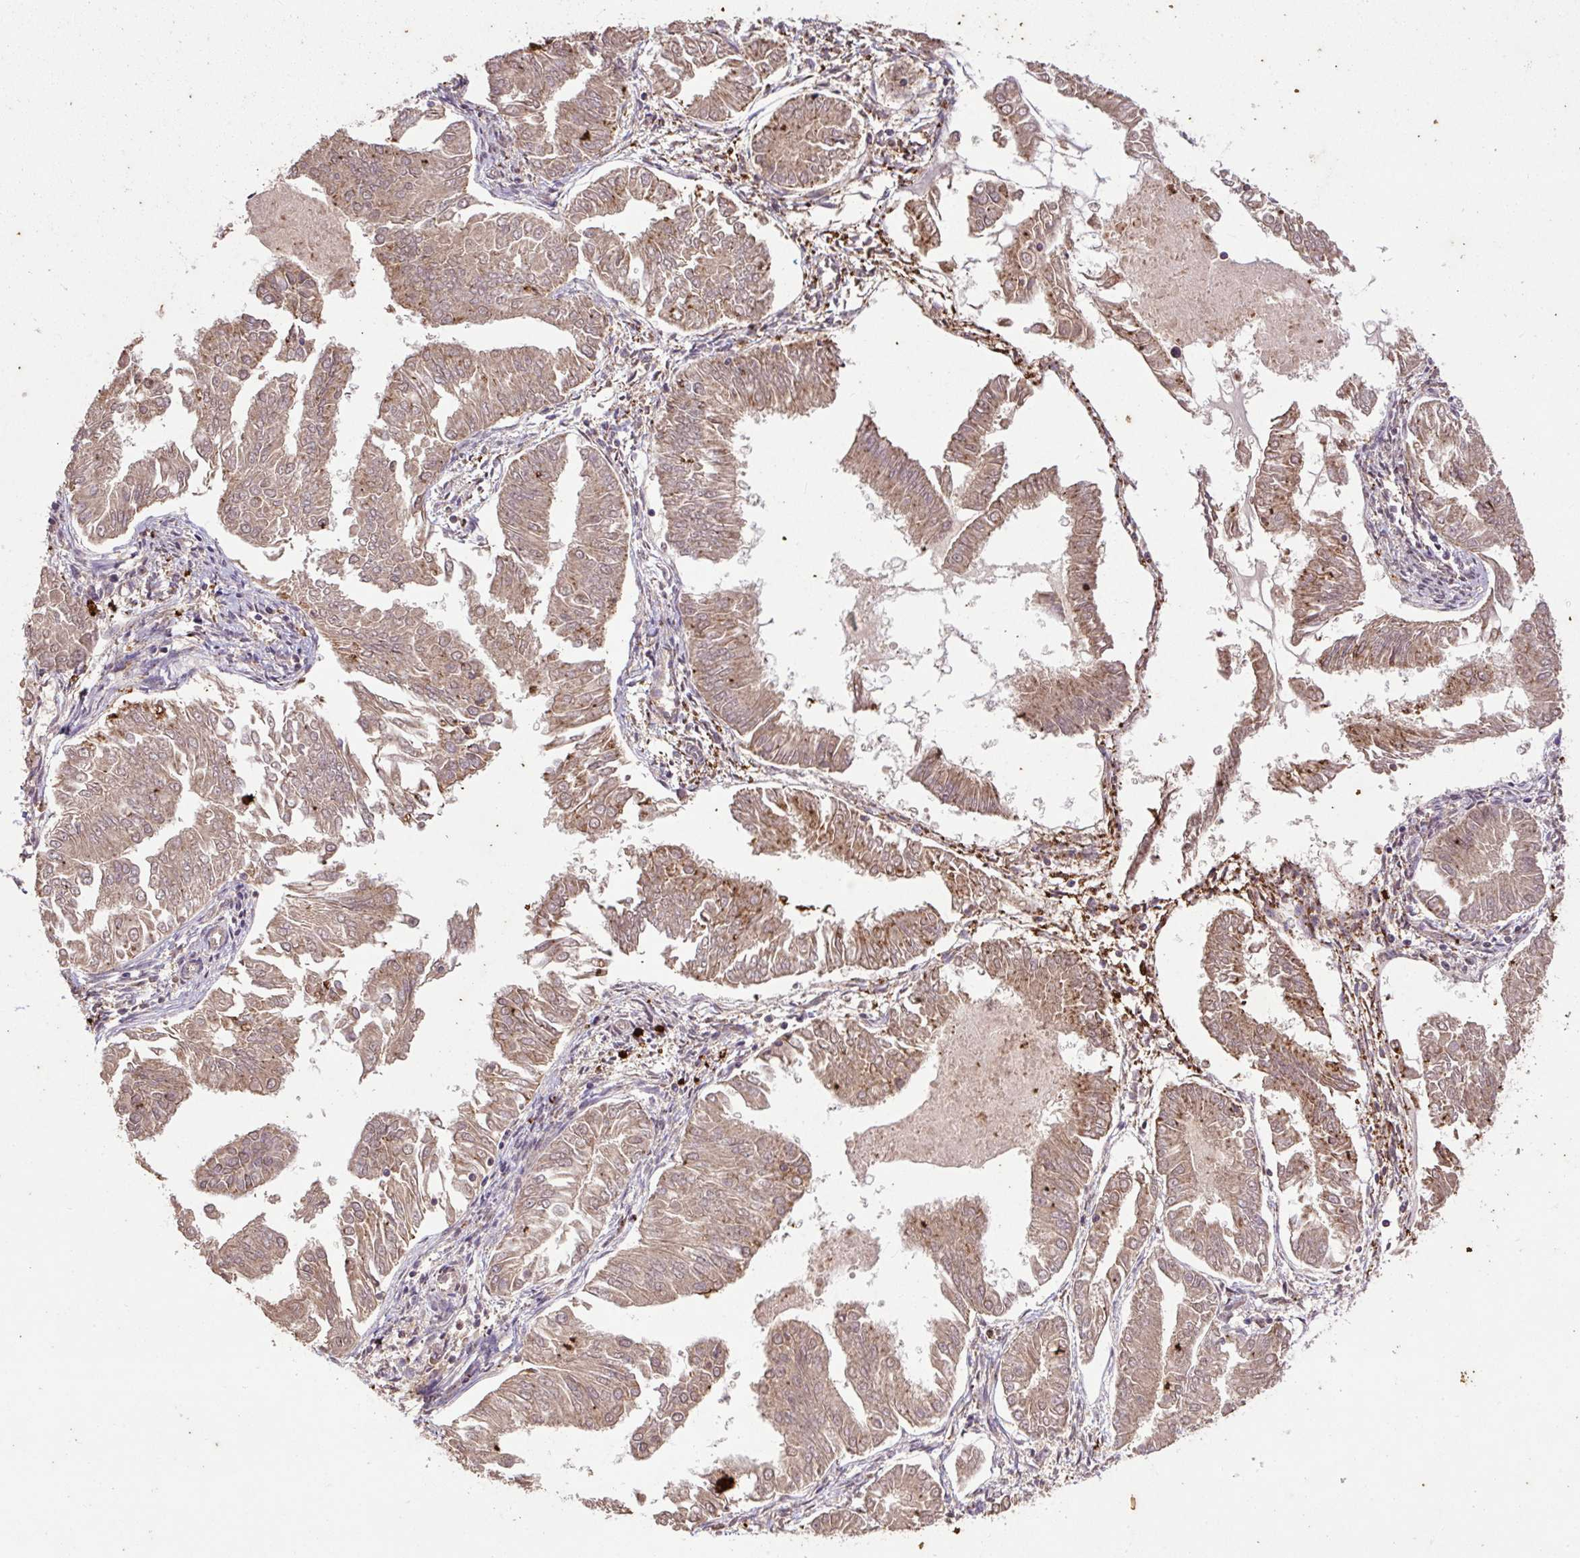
{"staining": {"intensity": "weak", "quantity": ">75%", "location": "cytoplasmic/membranous"}, "tissue": "endometrial cancer", "cell_type": "Tumor cells", "image_type": "cancer", "snomed": [{"axis": "morphology", "description": "Adenocarcinoma, NOS"}, {"axis": "topography", "description": "Endometrium"}], "caption": "Protein staining displays weak cytoplasmic/membranous positivity in about >75% of tumor cells in endometrial cancer. Immunohistochemistry (ihc) stains the protein of interest in brown and the nuclei are stained blue.", "gene": "LRTM2", "patient": {"sex": "female", "age": 53}}